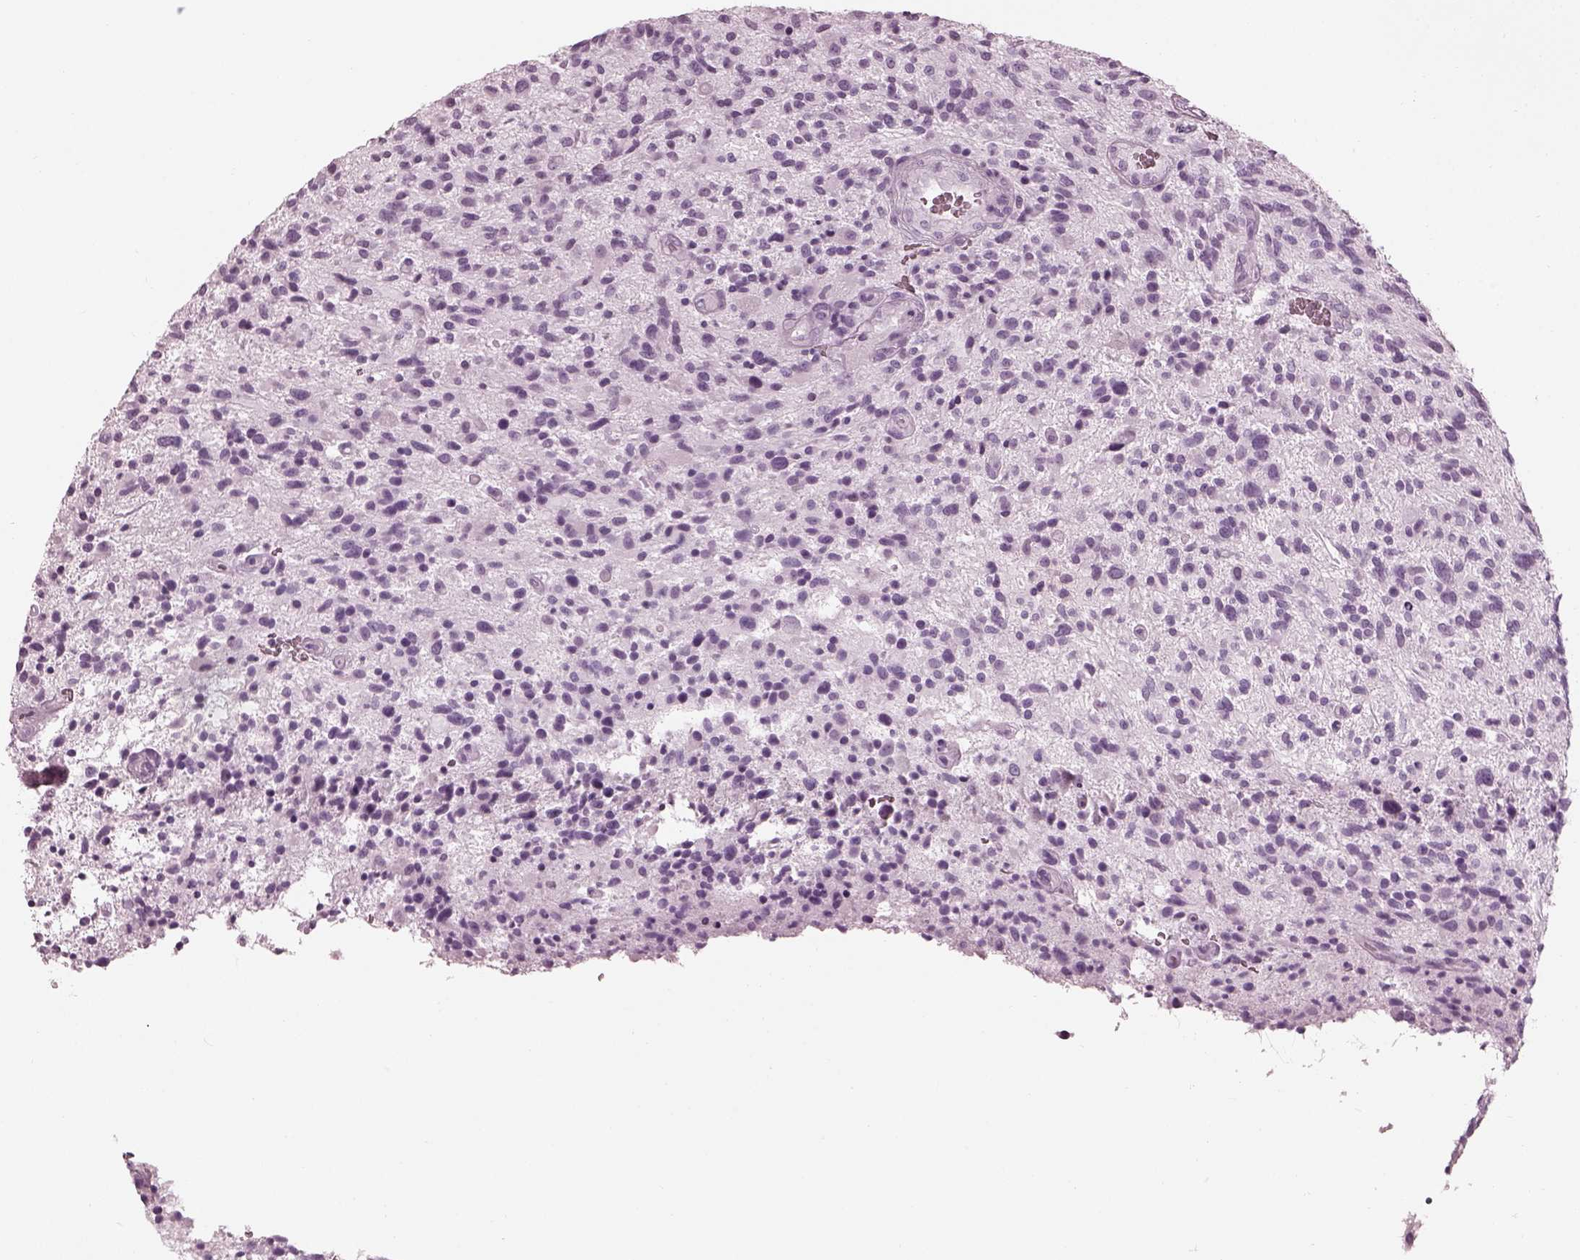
{"staining": {"intensity": "negative", "quantity": "none", "location": "none"}, "tissue": "glioma", "cell_type": "Tumor cells", "image_type": "cancer", "snomed": [{"axis": "morphology", "description": "Glioma, malignant, High grade"}, {"axis": "topography", "description": "Brain"}], "caption": "DAB (3,3'-diaminobenzidine) immunohistochemical staining of human malignant glioma (high-grade) displays no significant positivity in tumor cells.", "gene": "TCHHL1", "patient": {"sex": "male", "age": 47}}